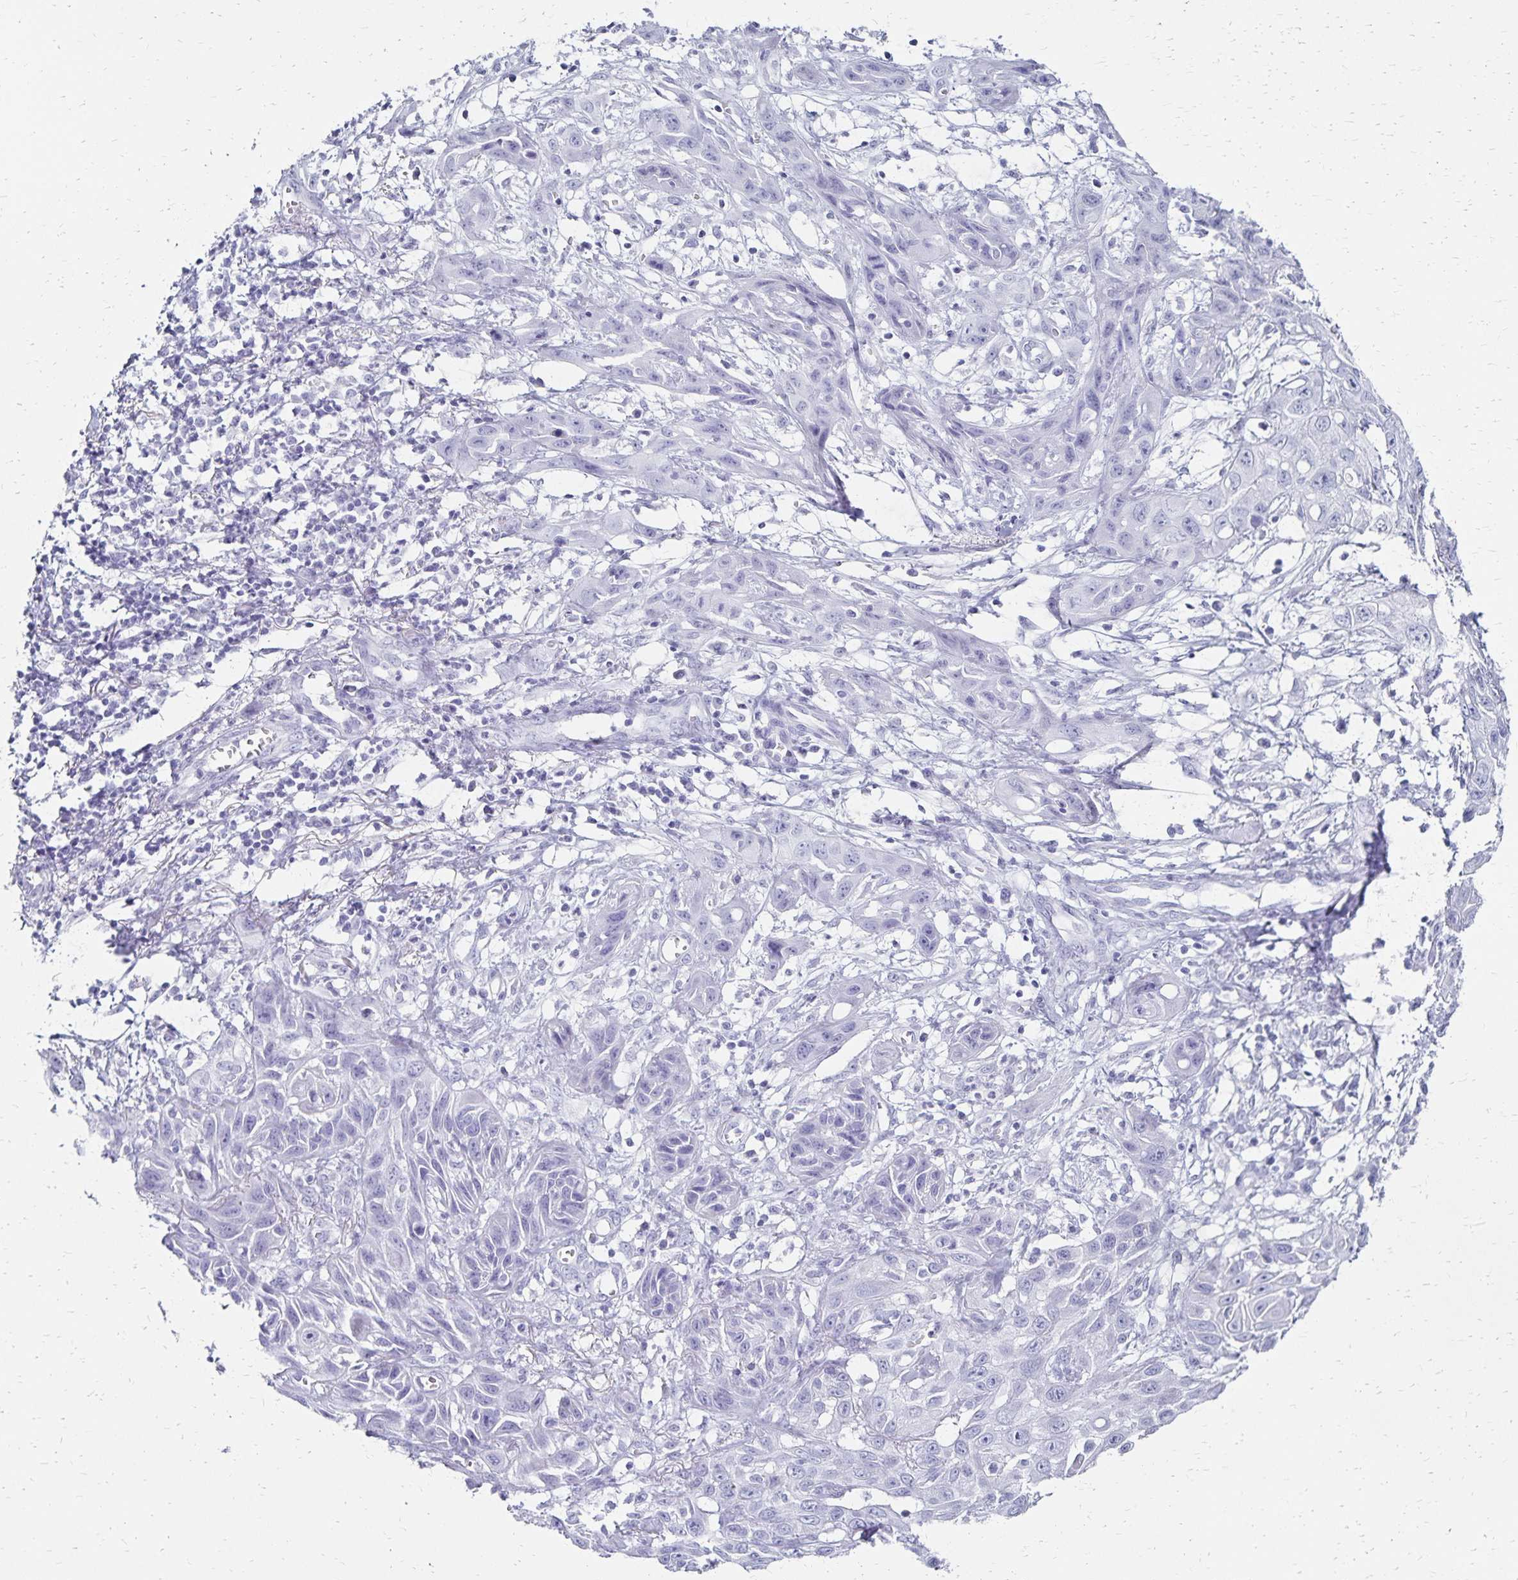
{"staining": {"intensity": "negative", "quantity": "none", "location": "none"}, "tissue": "skin cancer", "cell_type": "Tumor cells", "image_type": "cancer", "snomed": [{"axis": "morphology", "description": "Squamous cell carcinoma, NOS"}, {"axis": "topography", "description": "Skin"}, {"axis": "topography", "description": "Vulva"}], "caption": "Tumor cells show no significant staining in skin cancer (squamous cell carcinoma).", "gene": "GIP", "patient": {"sex": "female", "age": 71}}